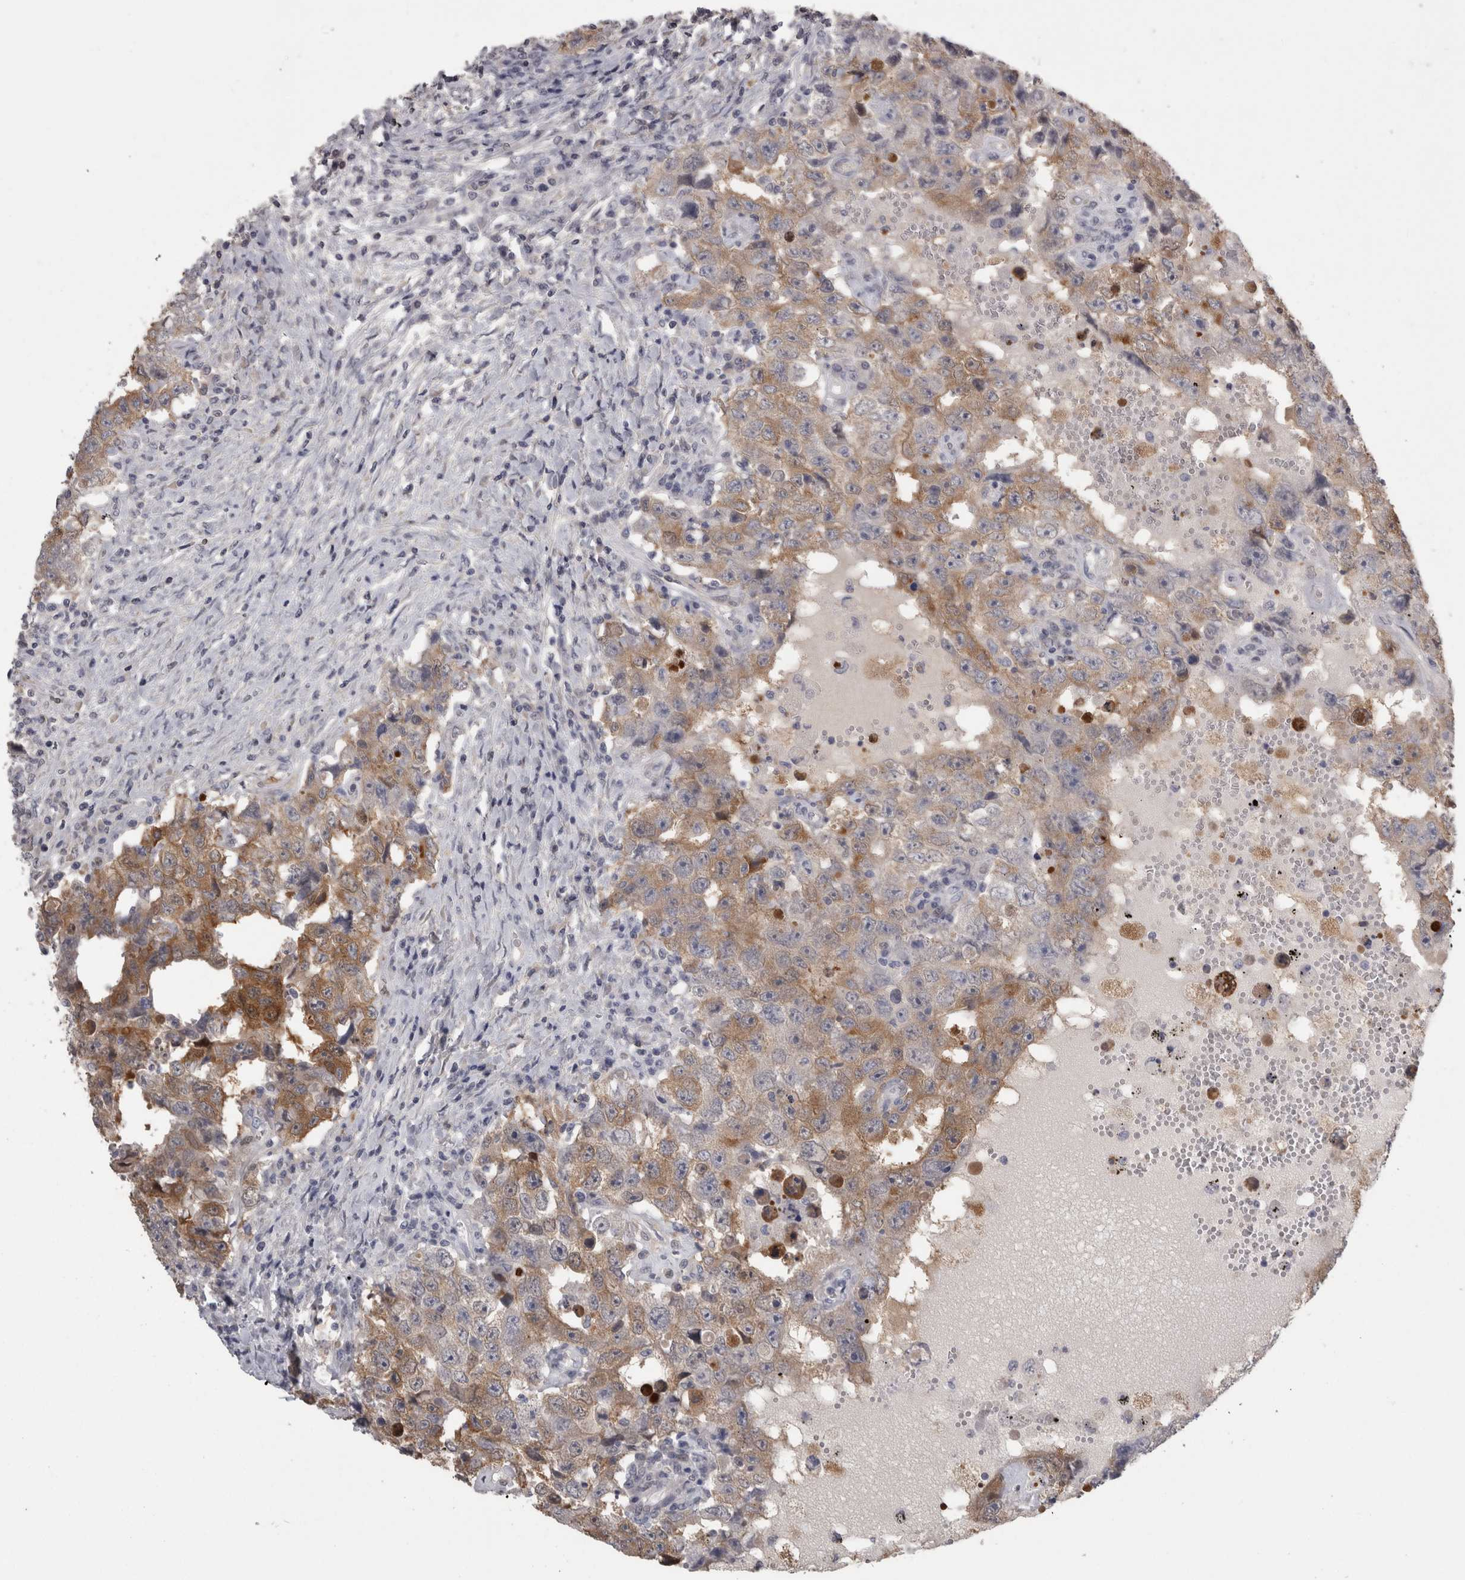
{"staining": {"intensity": "moderate", "quantity": "<25%", "location": "cytoplasmic/membranous"}, "tissue": "testis cancer", "cell_type": "Tumor cells", "image_type": "cancer", "snomed": [{"axis": "morphology", "description": "Carcinoma, Embryonal, NOS"}, {"axis": "topography", "description": "Testis"}], "caption": "This is a histology image of immunohistochemistry (IHC) staining of testis cancer (embryonal carcinoma), which shows moderate expression in the cytoplasmic/membranous of tumor cells.", "gene": "TCAP", "patient": {"sex": "male", "age": 26}}